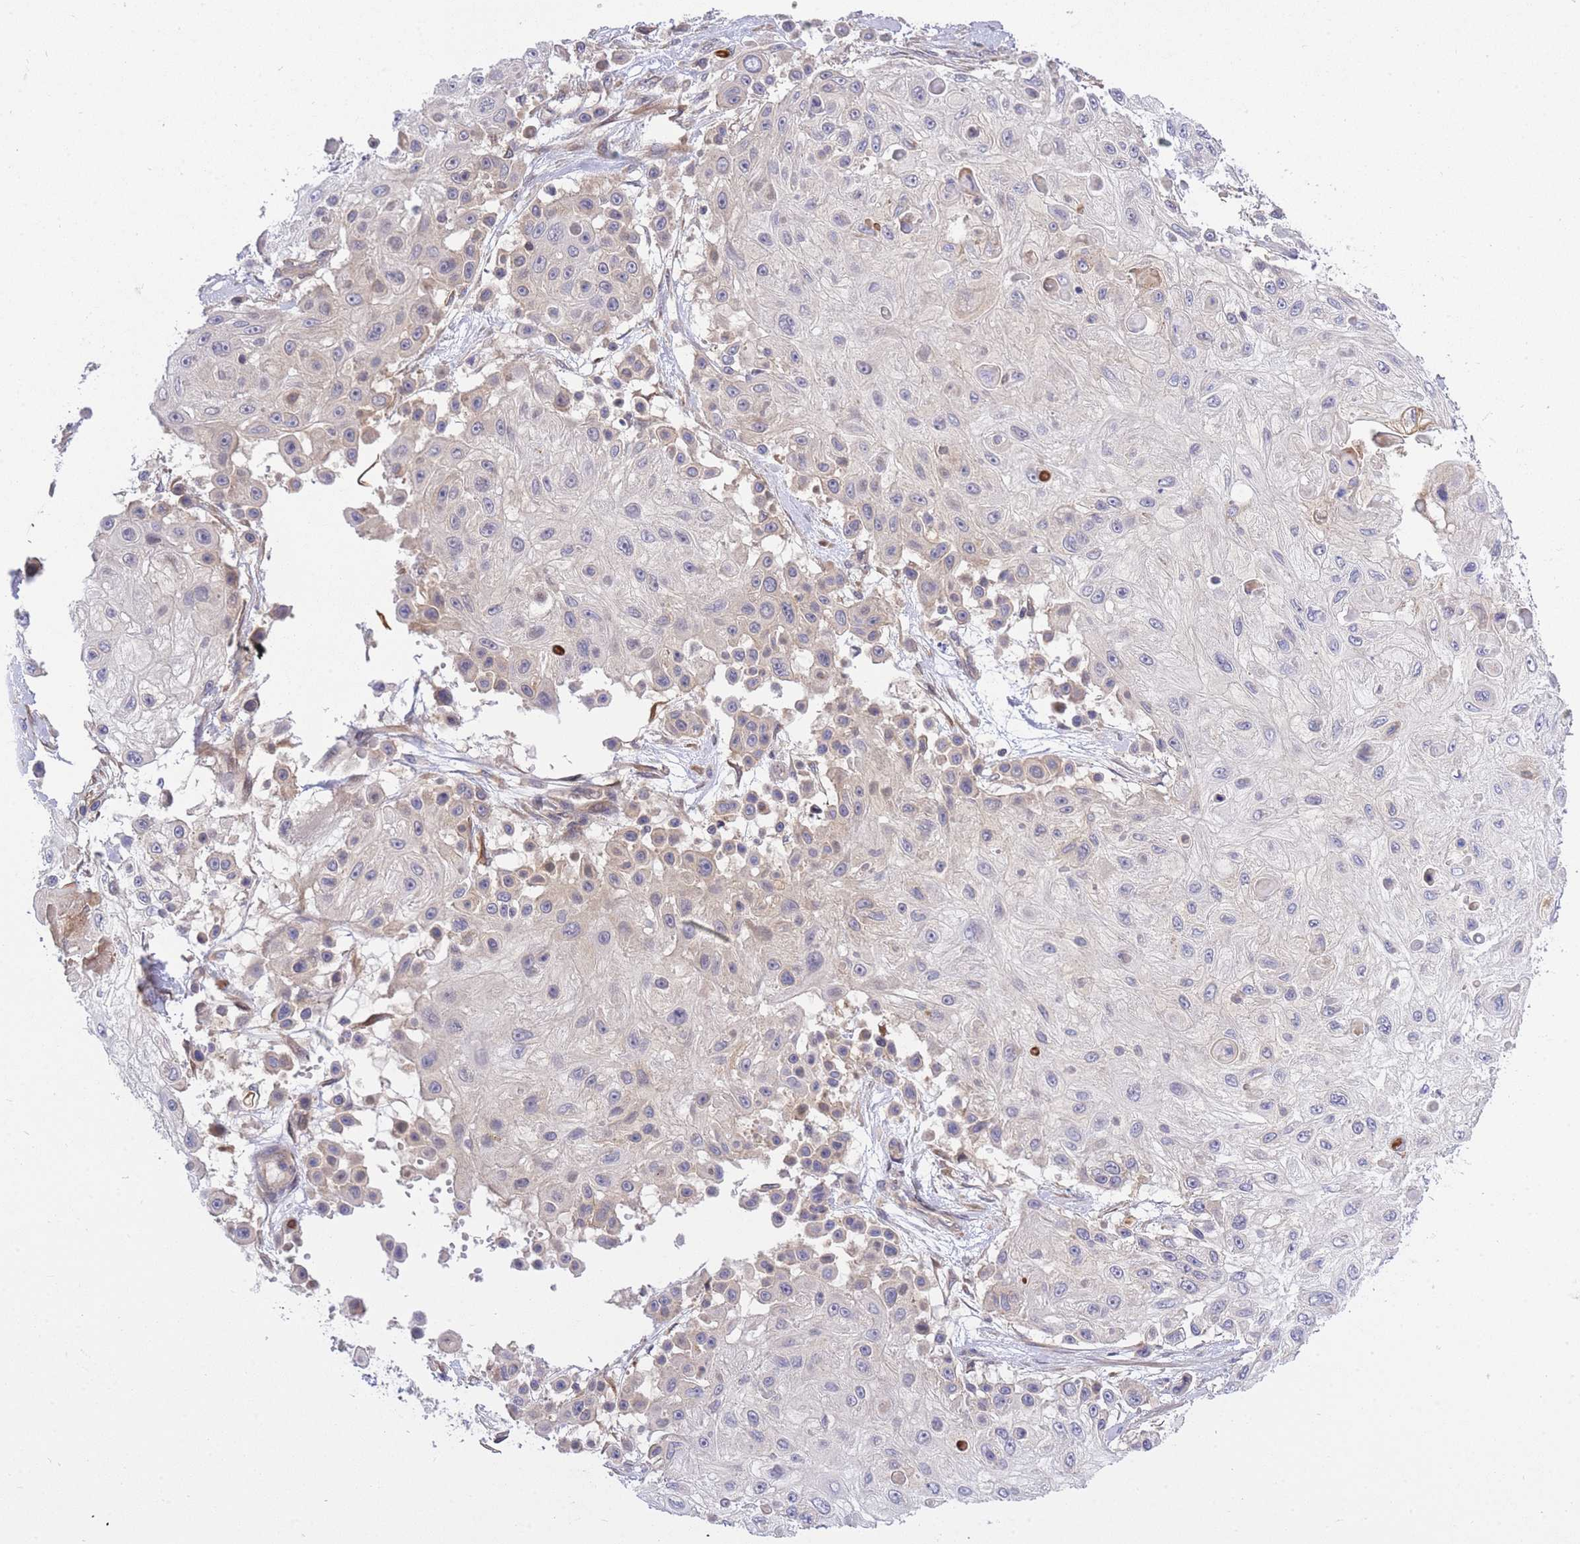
{"staining": {"intensity": "weak", "quantity": "<25%", "location": "cytoplasmic/membranous"}, "tissue": "skin cancer", "cell_type": "Tumor cells", "image_type": "cancer", "snomed": [{"axis": "morphology", "description": "Squamous cell carcinoma, NOS"}, {"axis": "topography", "description": "Skin"}], "caption": "Tumor cells are negative for protein expression in human squamous cell carcinoma (skin). Nuclei are stained in blue.", "gene": "EIF2B2", "patient": {"sex": "male", "age": 67}}